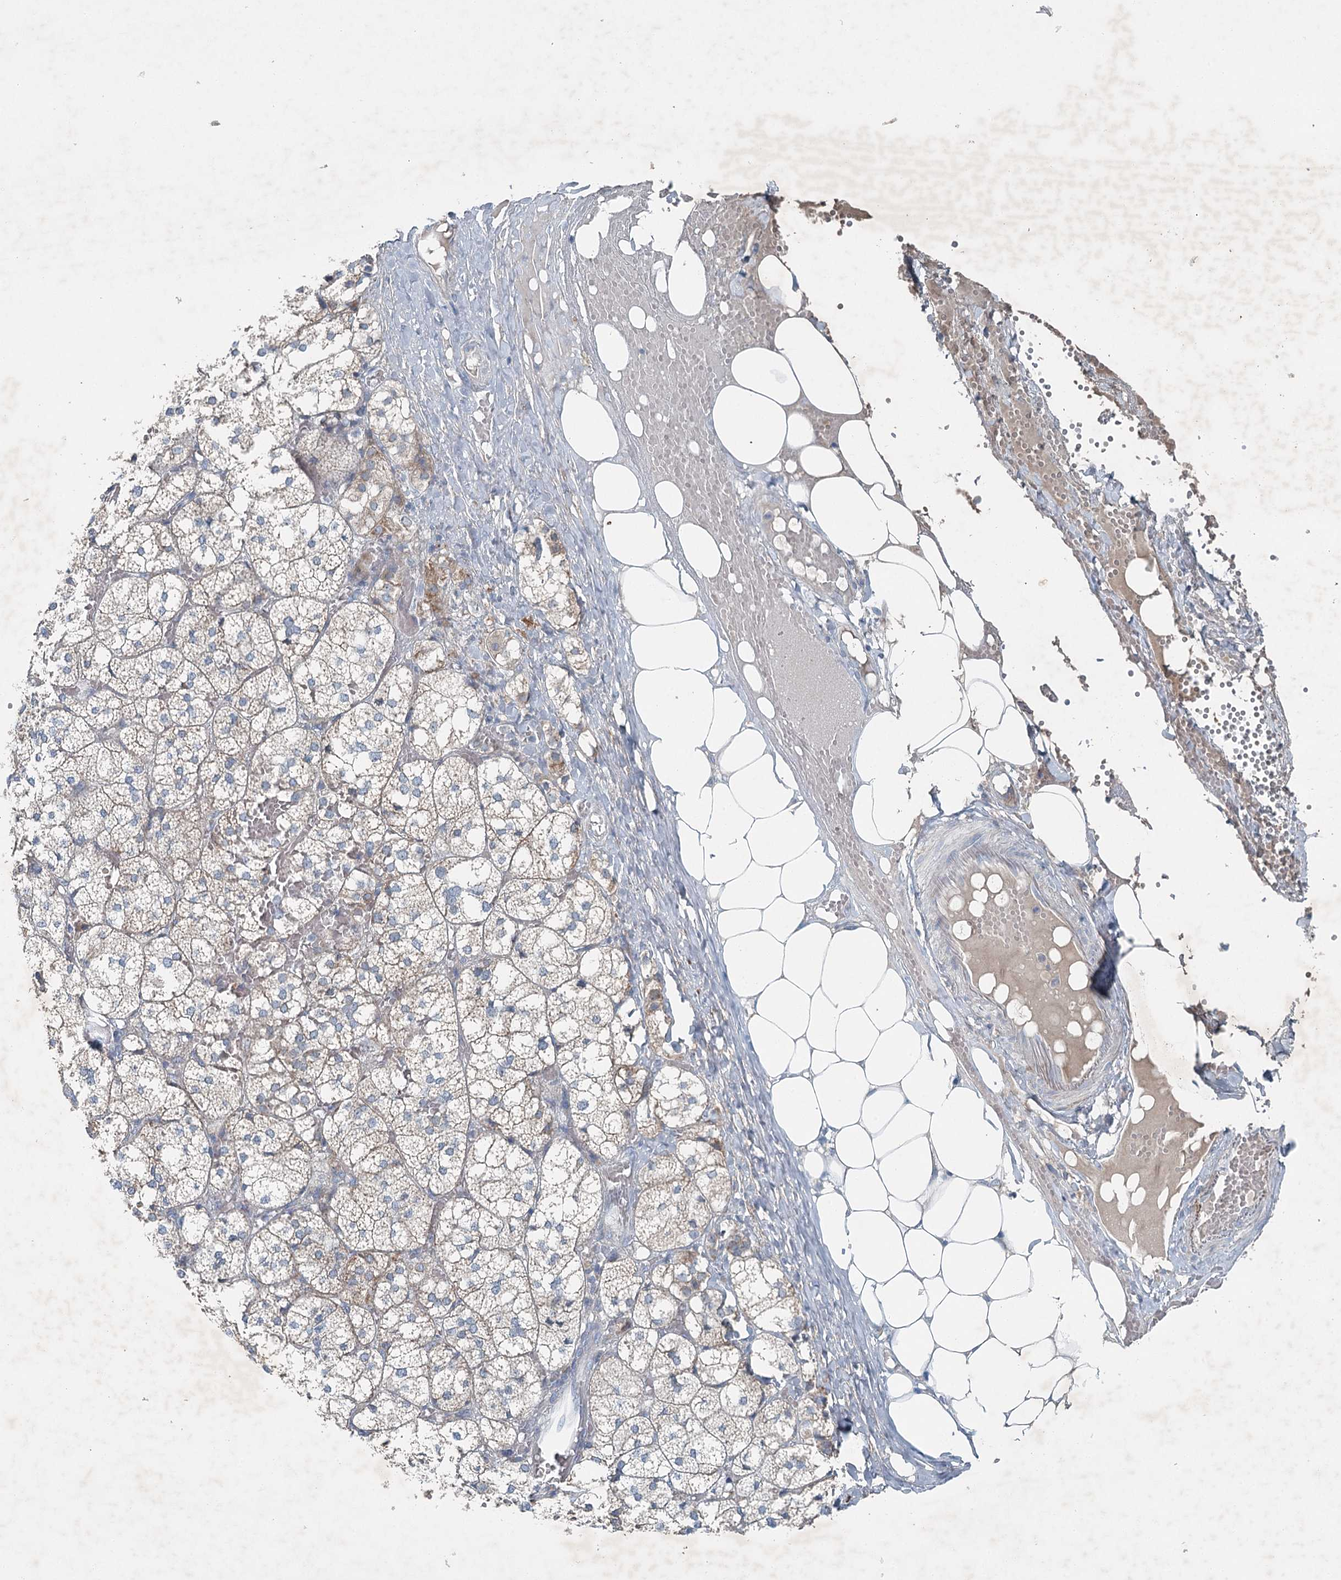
{"staining": {"intensity": "moderate", "quantity": "25%-75%", "location": "cytoplasmic/membranous"}, "tissue": "adrenal gland", "cell_type": "Glandular cells", "image_type": "normal", "snomed": [{"axis": "morphology", "description": "Normal tissue, NOS"}, {"axis": "topography", "description": "Adrenal gland"}], "caption": "Immunohistochemistry (IHC) of unremarkable human adrenal gland reveals medium levels of moderate cytoplasmic/membranous positivity in approximately 25%-75% of glandular cells.", "gene": "CHCHD5", "patient": {"sex": "female", "age": 61}}